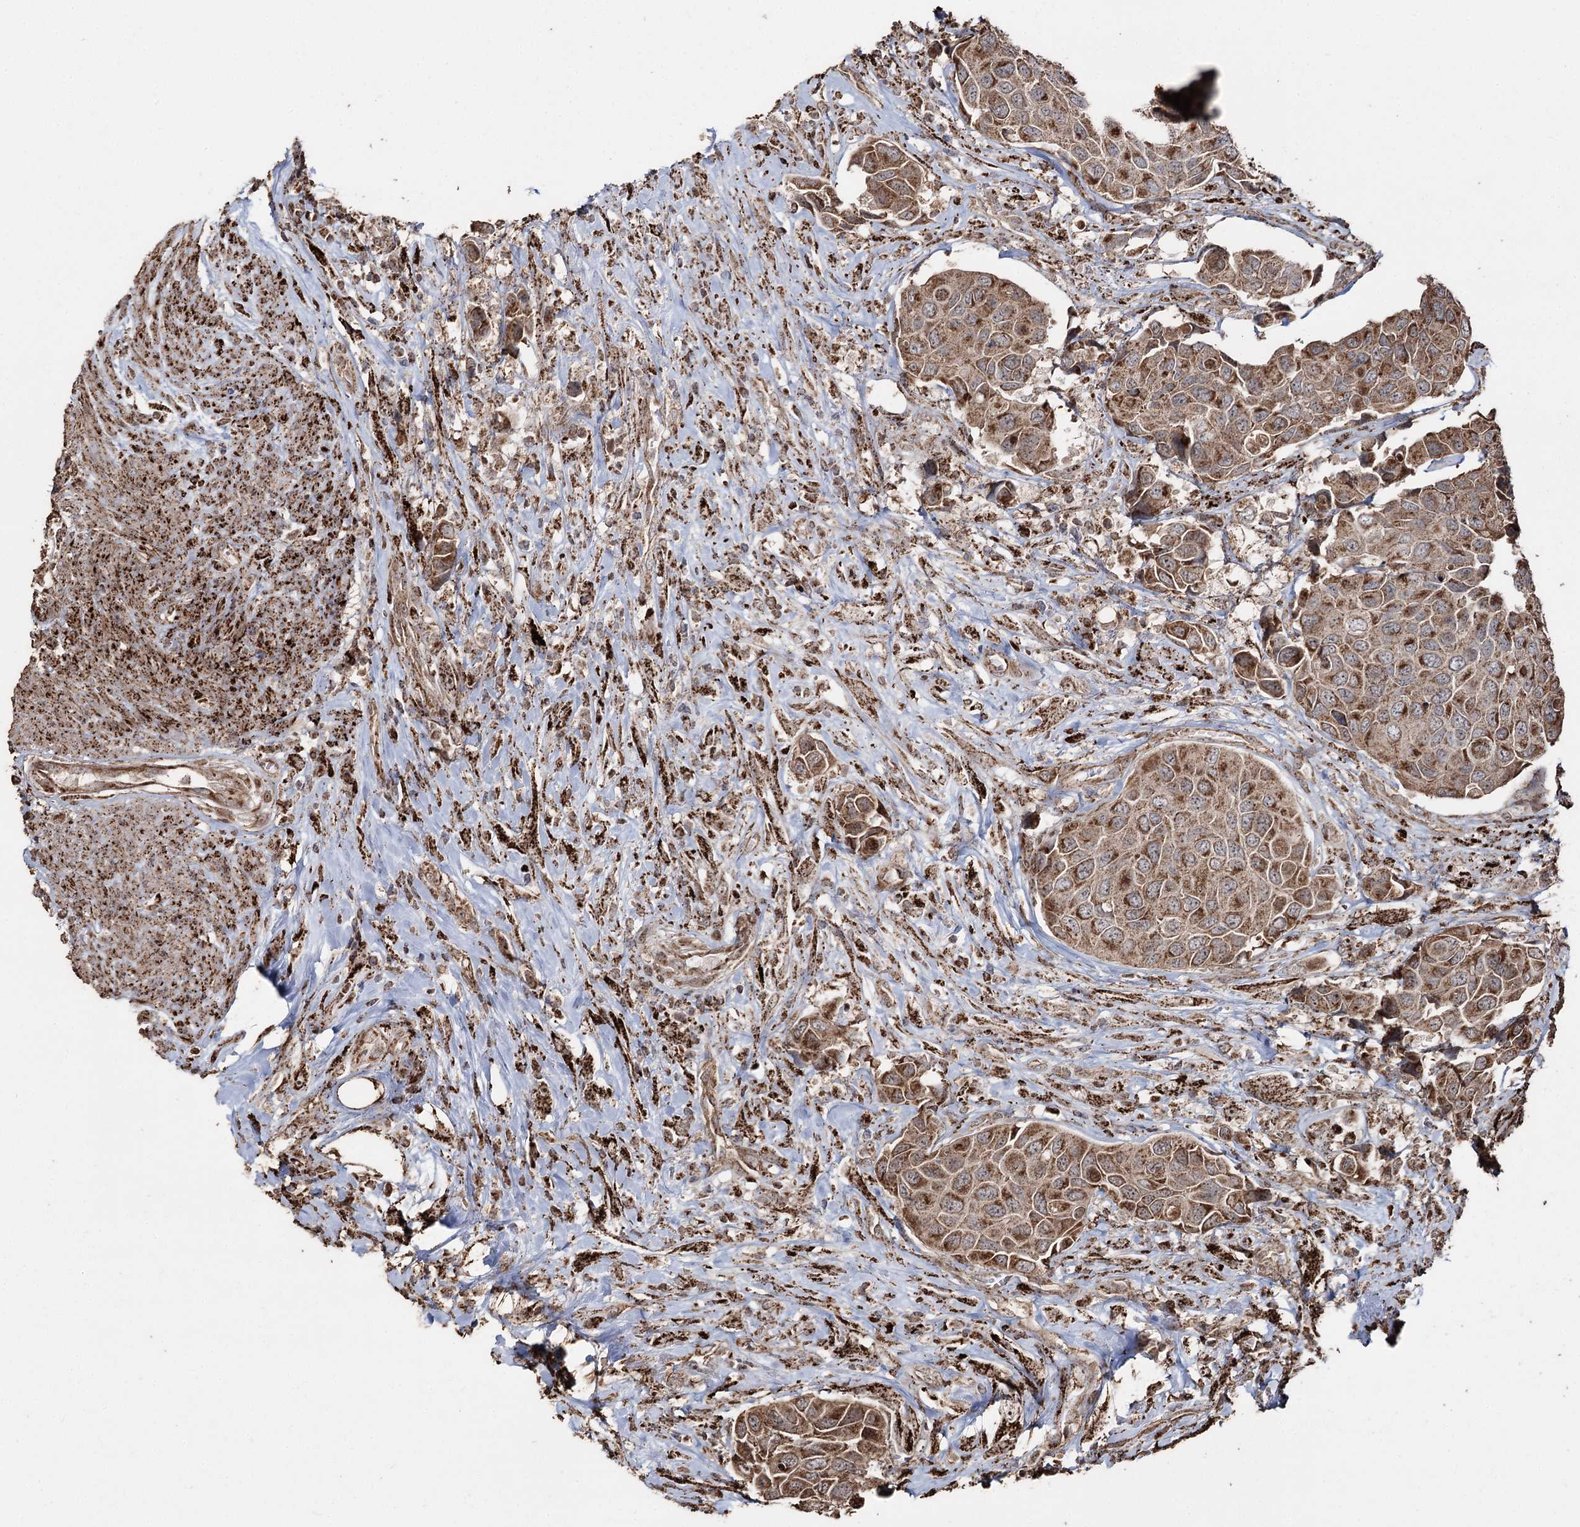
{"staining": {"intensity": "moderate", "quantity": ">75%", "location": "cytoplasmic/membranous"}, "tissue": "urothelial cancer", "cell_type": "Tumor cells", "image_type": "cancer", "snomed": [{"axis": "morphology", "description": "Urothelial carcinoma, High grade"}, {"axis": "topography", "description": "Urinary bladder"}], "caption": "Urothelial carcinoma (high-grade) stained for a protein (brown) shows moderate cytoplasmic/membranous positive positivity in approximately >75% of tumor cells.", "gene": "SLF2", "patient": {"sex": "male", "age": 74}}